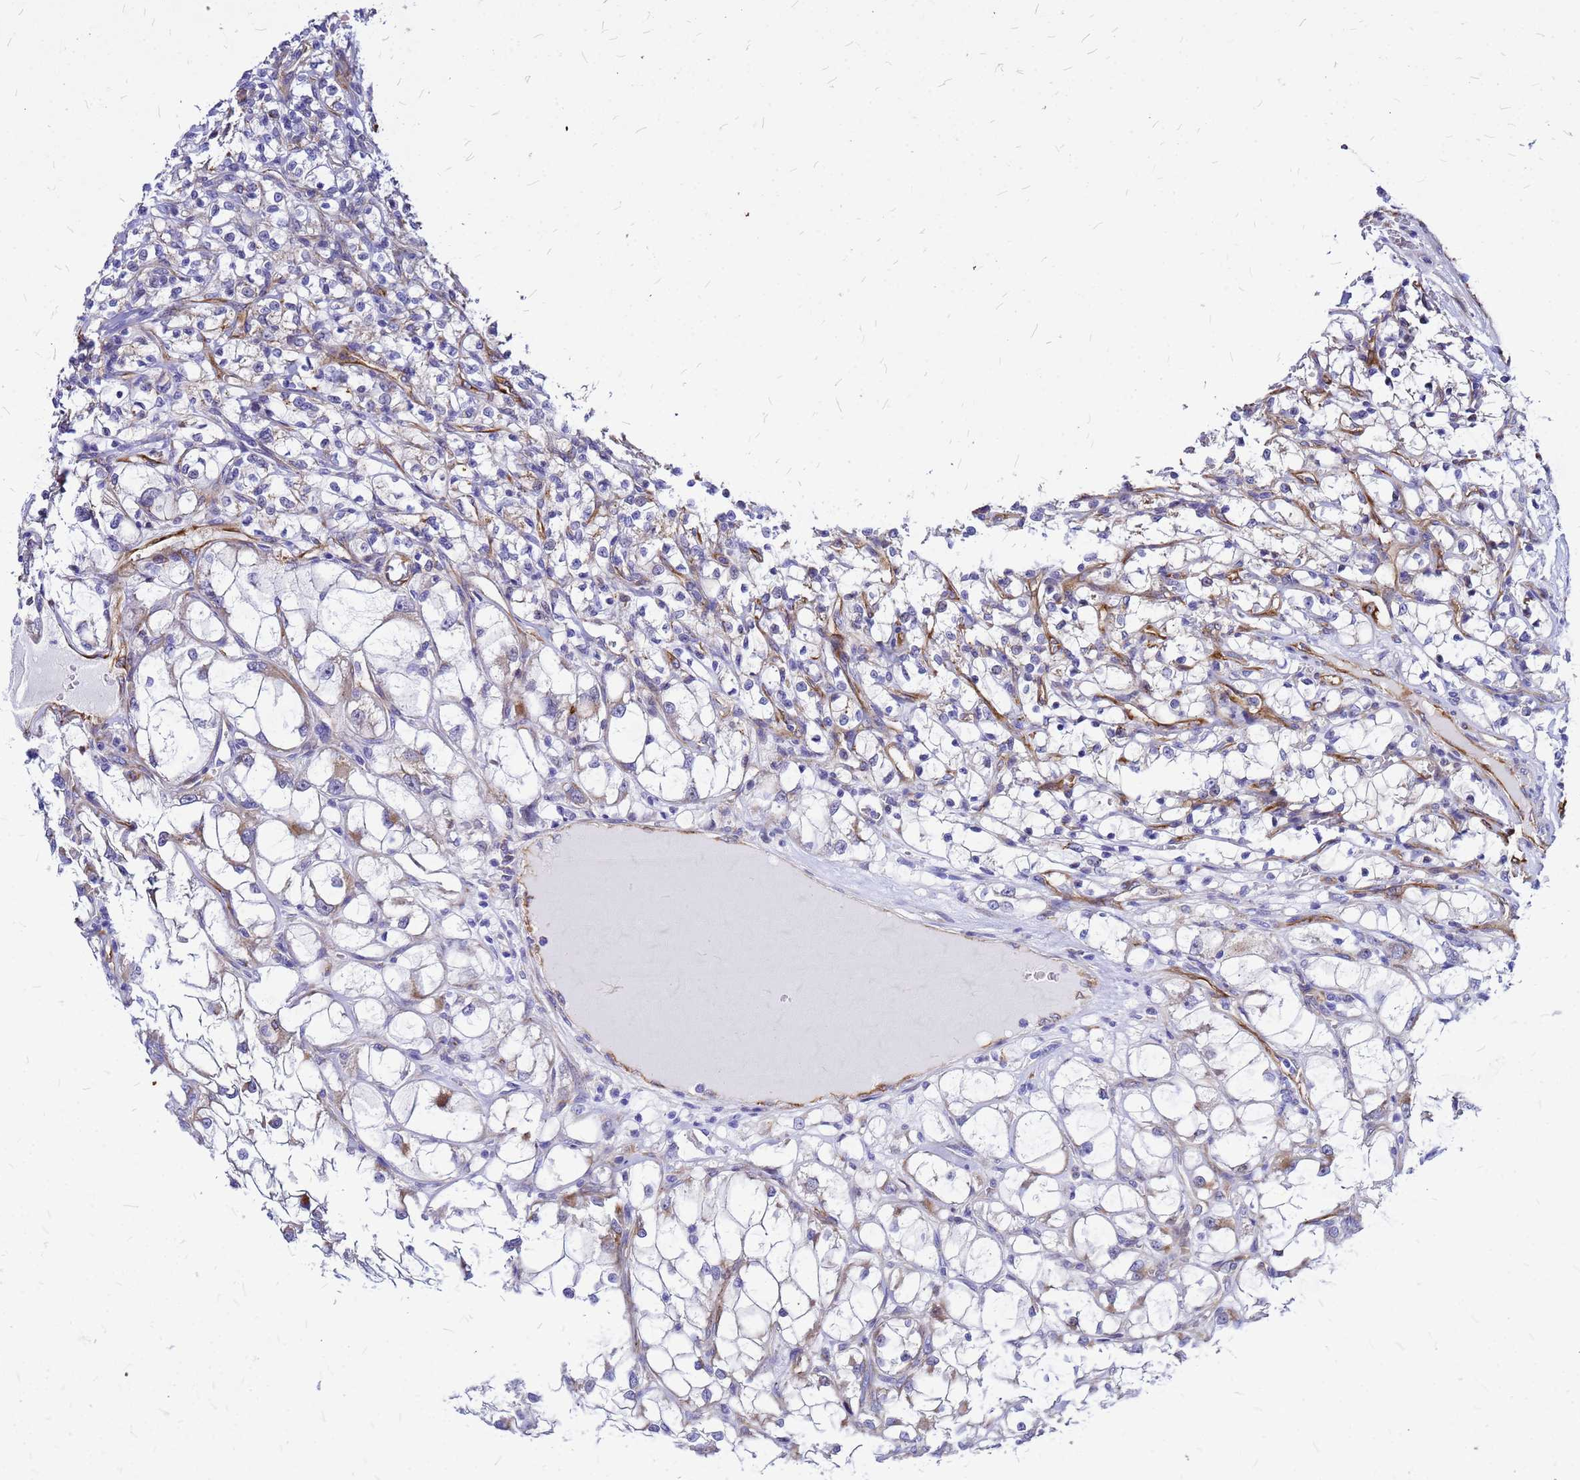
{"staining": {"intensity": "negative", "quantity": "none", "location": "none"}, "tissue": "renal cancer", "cell_type": "Tumor cells", "image_type": "cancer", "snomed": [{"axis": "morphology", "description": "Adenocarcinoma, NOS"}, {"axis": "topography", "description": "Kidney"}], "caption": "This image is of renal cancer stained with immunohistochemistry to label a protein in brown with the nuclei are counter-stained blue. There is no staining in tumor cells. Nuclei are stained in blue.", "gene": "NOSTRIN", "patient": {"sex": "female", "age": 69}}